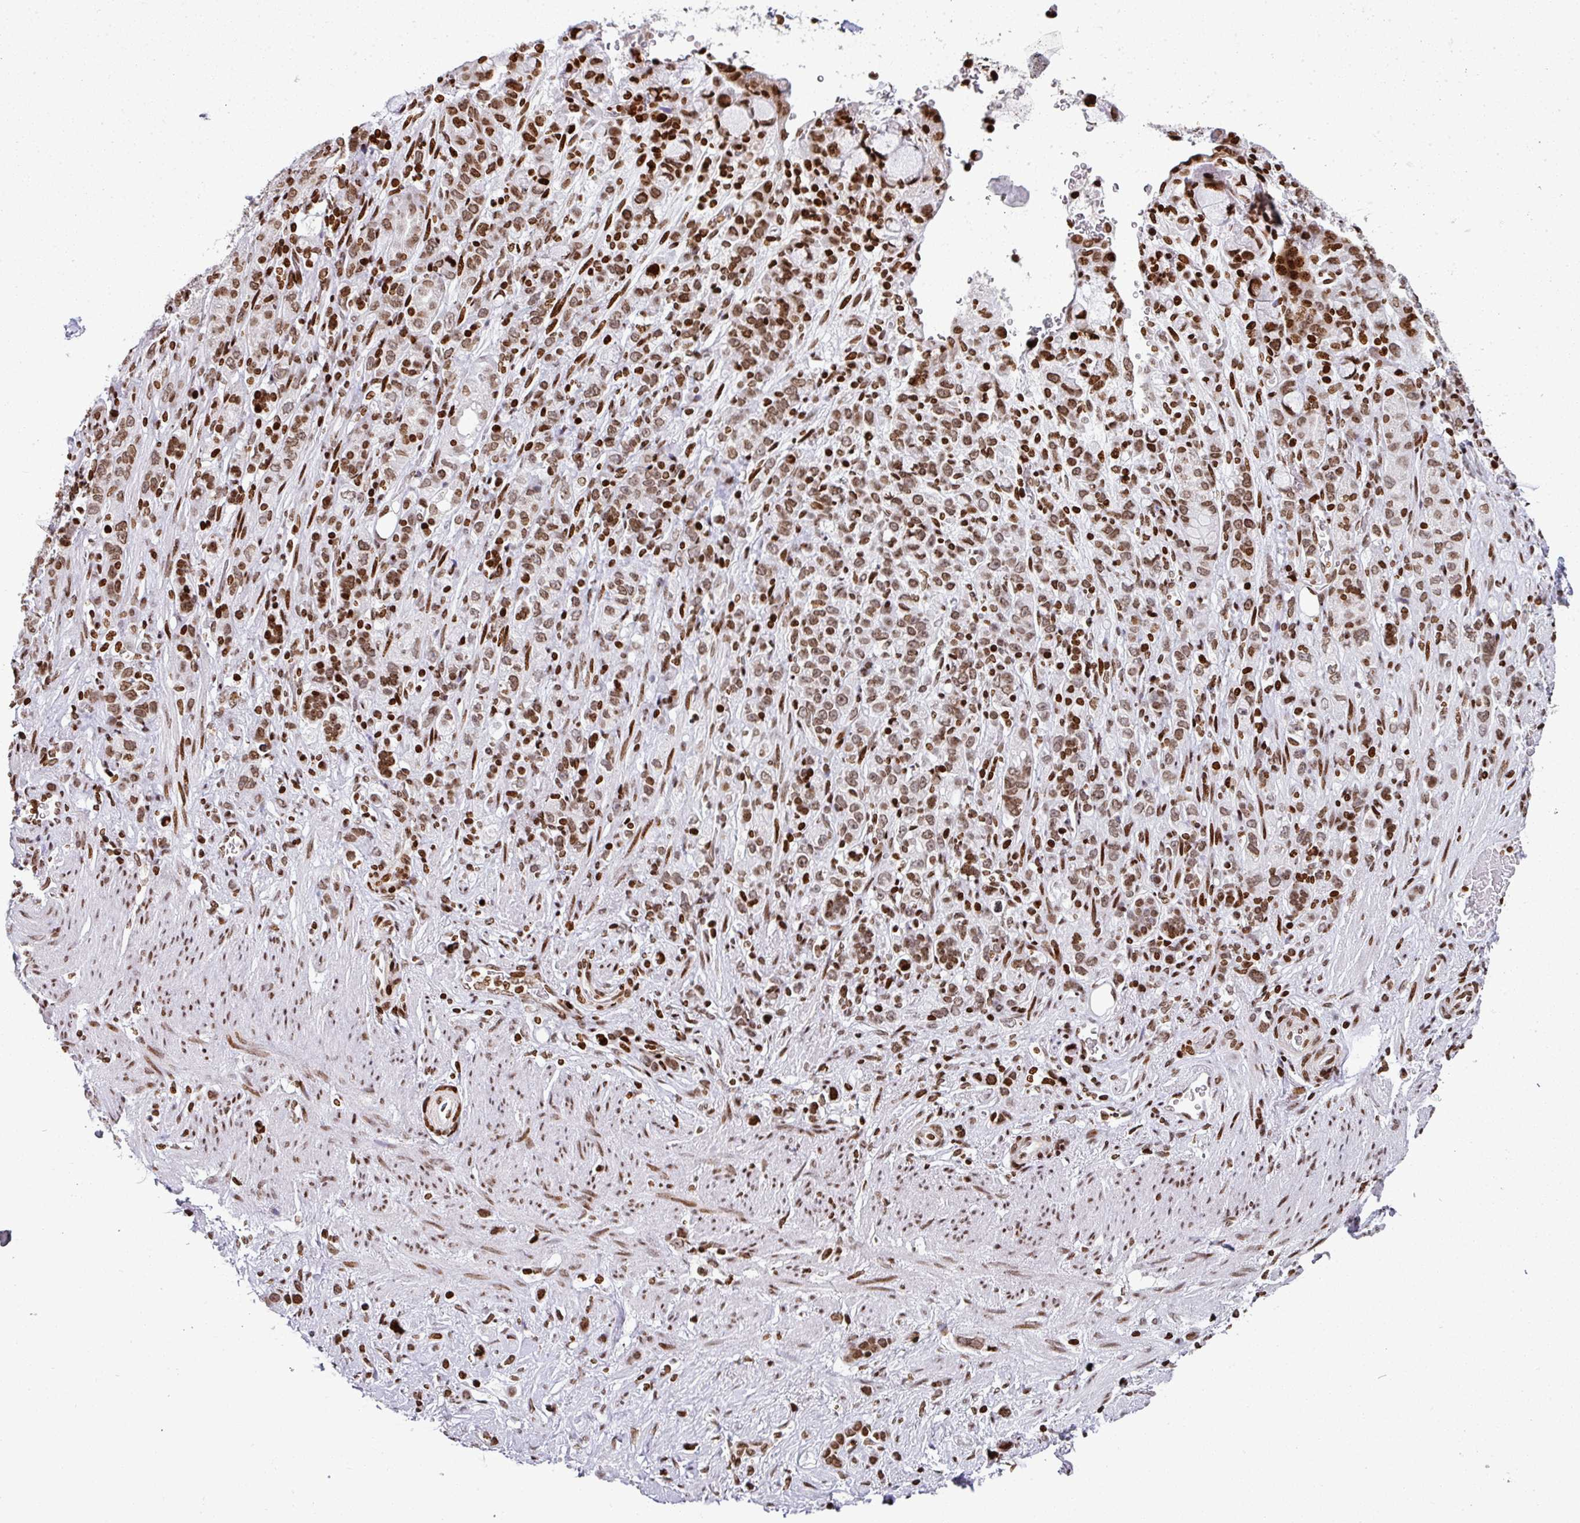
{"staining": {"intensity": "moderate", "quantity": ">75%", "location": "nuclear"}, "tissue": "stomach cancer", "cell_type": "Tumor cells", "image_type": "cancer", "snomed": [{"axis": "morphology", "description": "Adenocarcinoma, NOS"}, {"axis": "topography", "description": "Stomach"}], "caption": "Stomach adenocarcinoma was stained to show a protein in brown. There is medium levels of moderate nuclear positivity in about >75% of tumor cells. Ihc stains the protein of interest in brown and the nuclei are stained blue.", "gene": "RASL11A", "patient": {"sex": "female", "age": 65}}